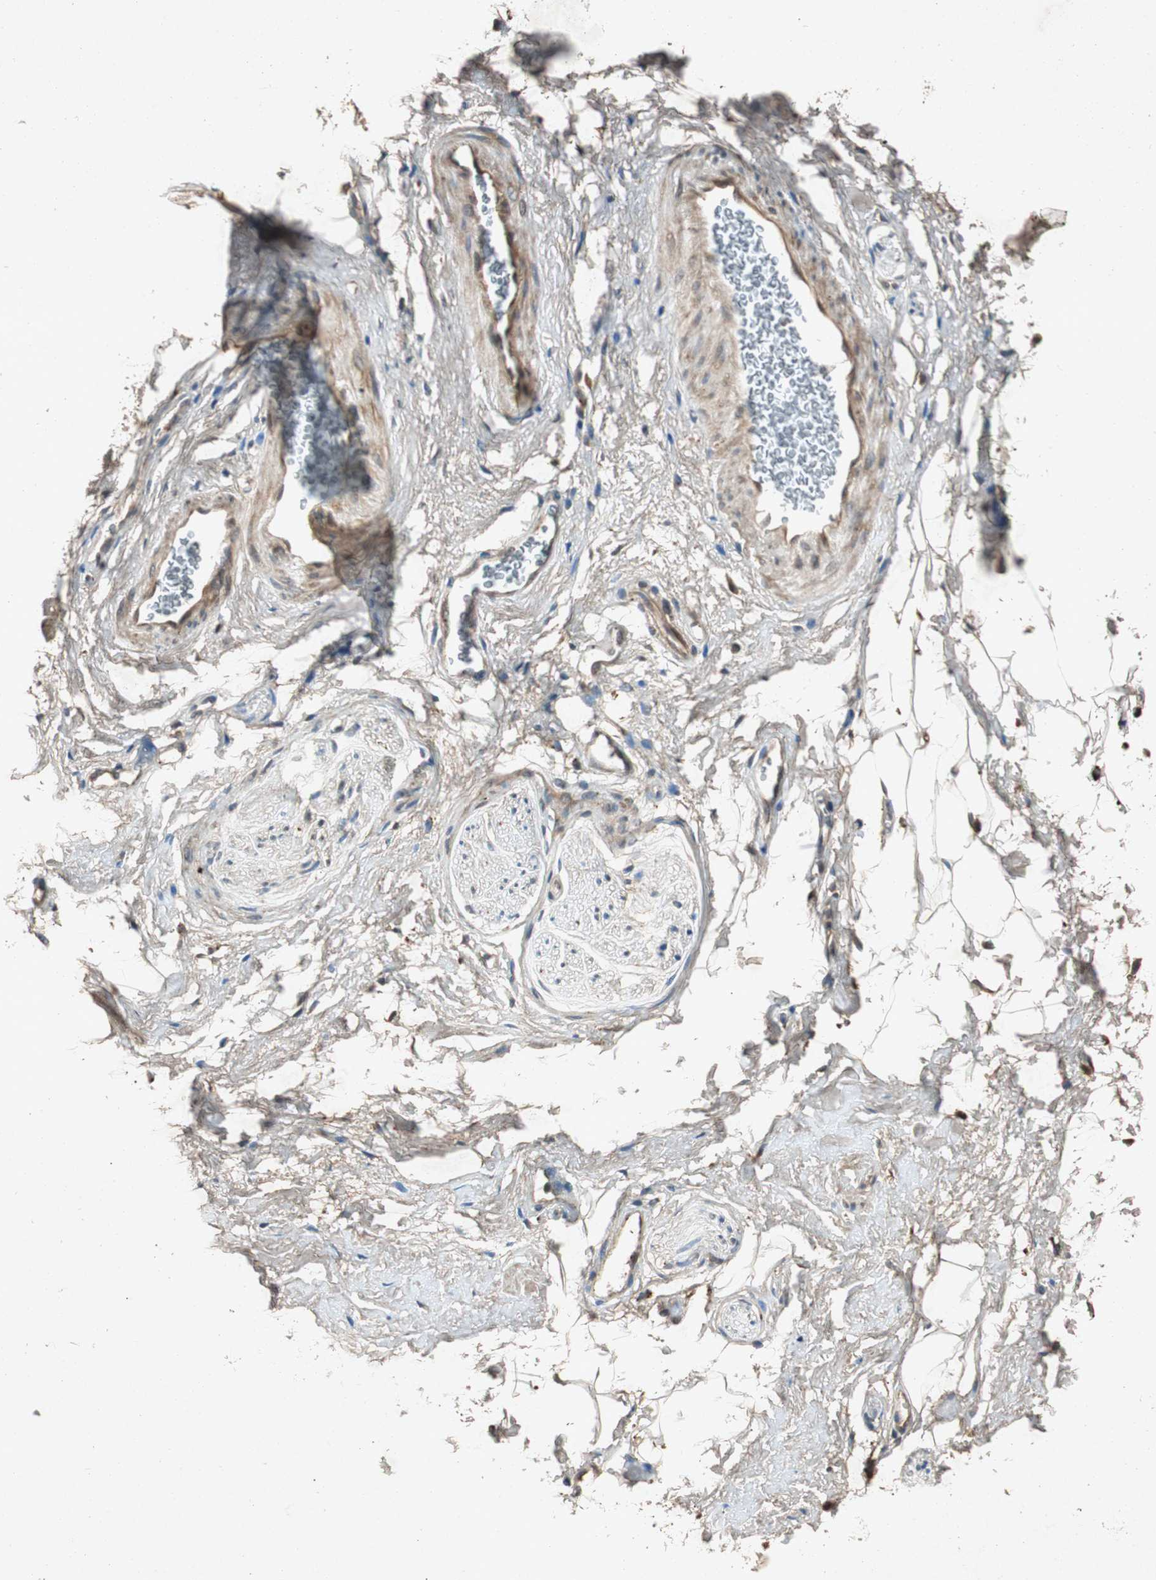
{"staining": {"intensity": "weak", "quantity": "<25%", "location": "cytoplasmic/membranous"}, "tissue": "adipose tissue", "cell_type": "Adipocytes", "image_type": "normal", "snomed": [{"axis": "morphology", "description": "Normal tissue, NOS"}, {"axis": "topography", "description": "Soft tissue"}, {"axis": "topography", "description": "Peripheral nerve tissue"}], "caption": "Human adipose tissue stained for a protein using immunohistochemistry exhibits no expression in adipocytes.", "gene": "SLIT2", "patient": {"sex": "female", "age": 71}}